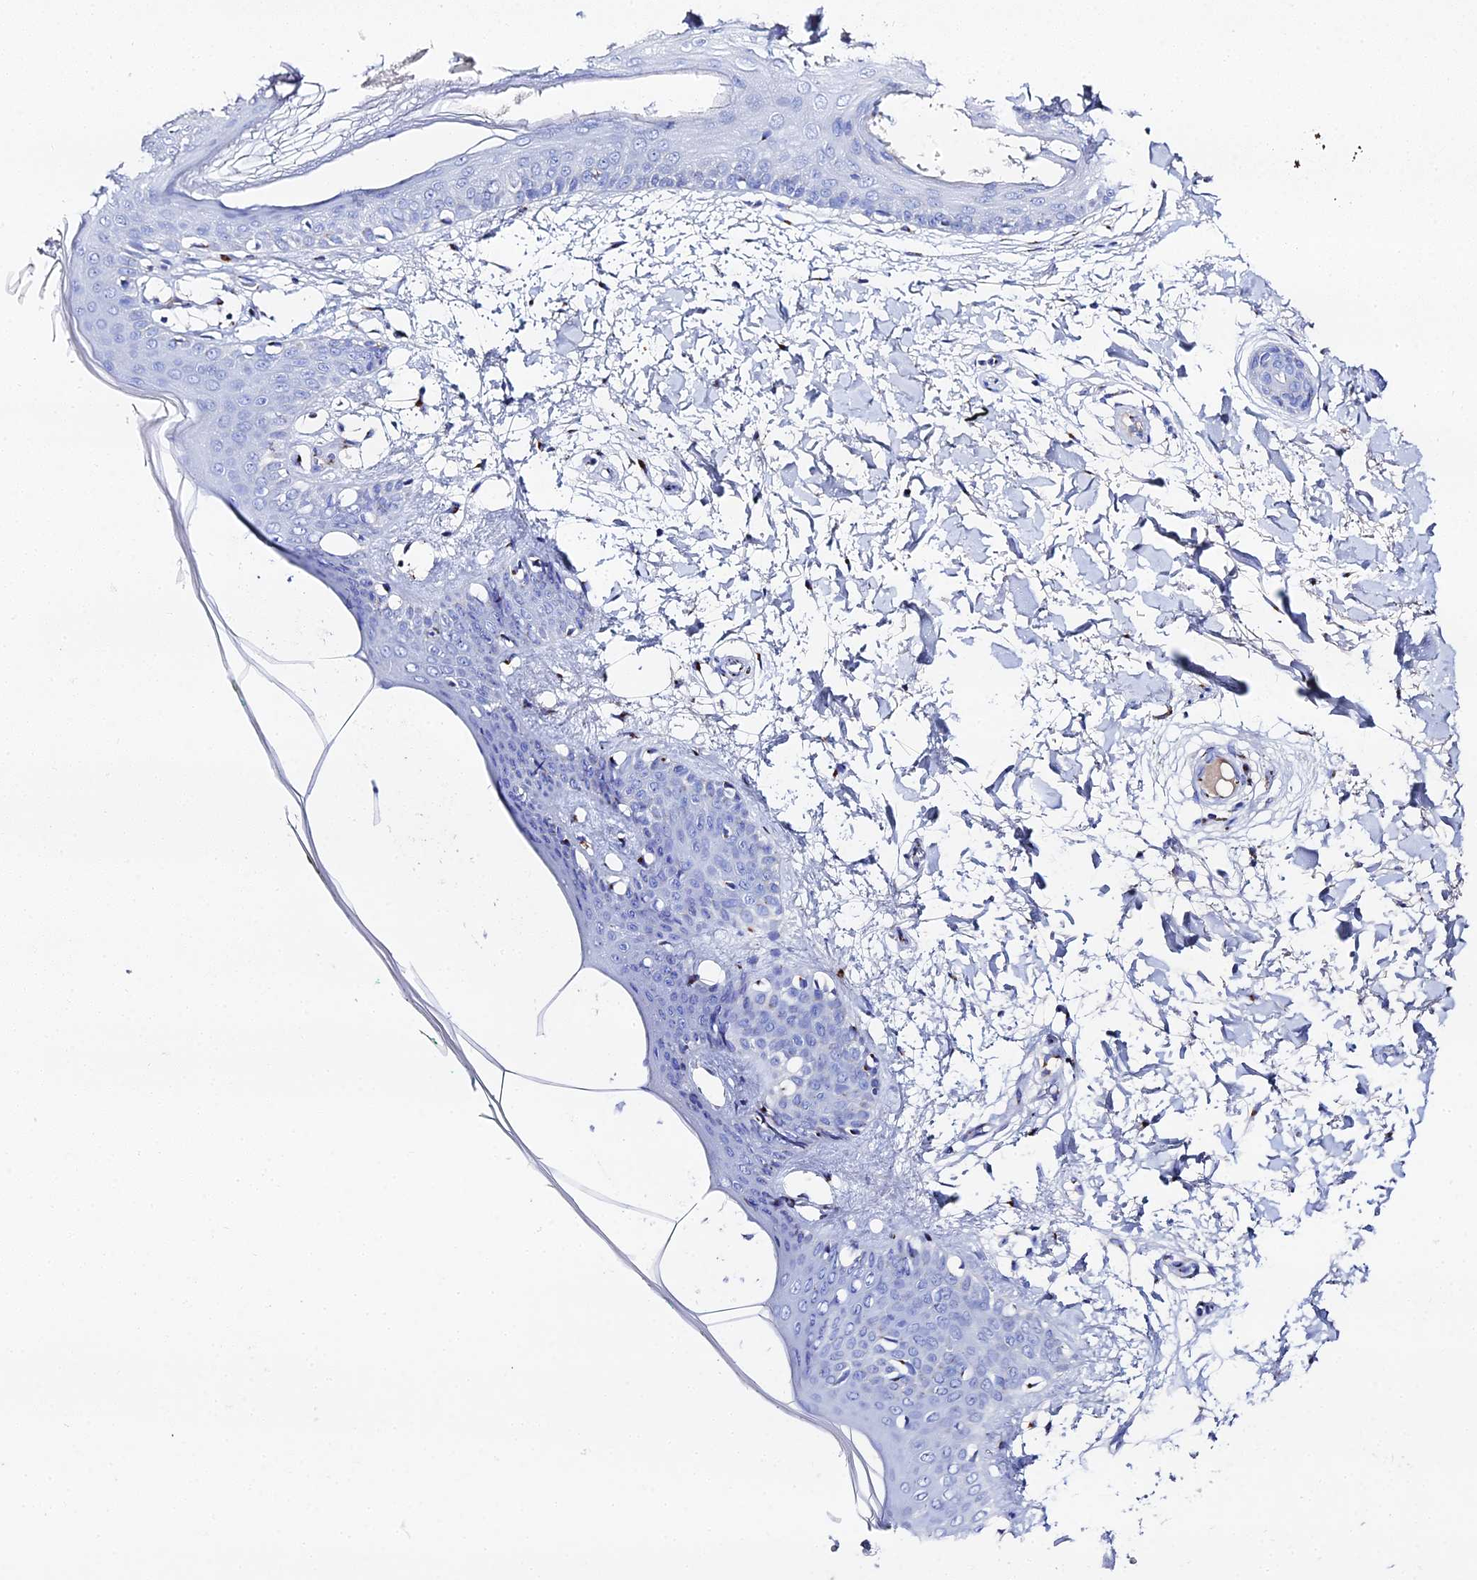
{"staining": {"intensity": "negative", "quantity": "none", "location": "none"}, "tissue": "skin", "cell_type": "Fibroblasts", "image_type": "normal", "snomed": [{"axis": "morphology", "description": "Normal tissue, NOS"}, {"axis": "topography", "description": "Skin"}], "caption": "An image of skin stained for a protein reveals no brown staining in fibroblasts.", "gene": "ENSG00000268674", "patient": {"sex": "female", "age": 34}}